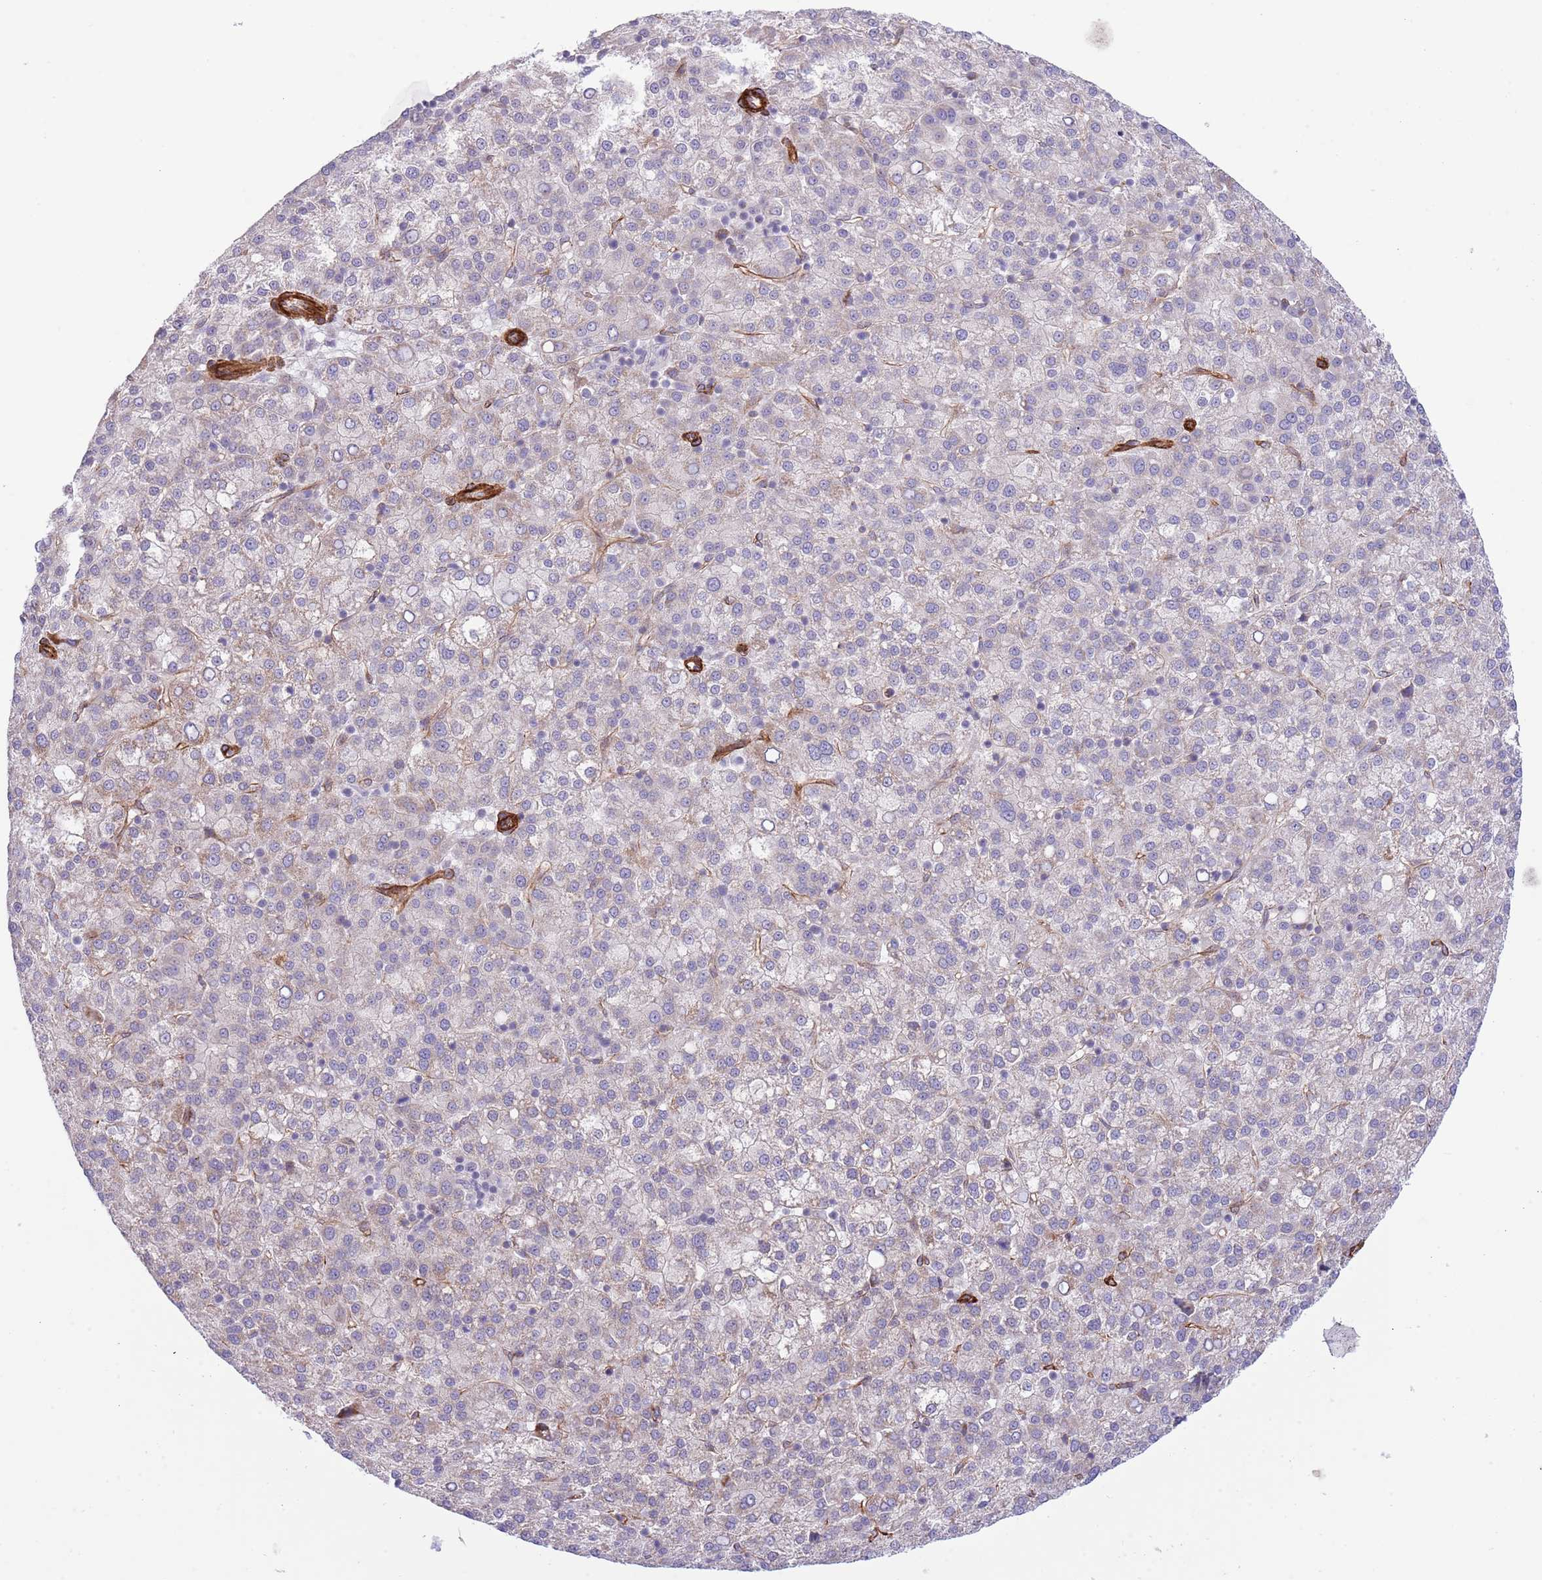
{"staining": {"intensity": "moderate", "quantity": "<25%", "location": "cytoplasmic/membranous"}, "tissue": "liver cancer", "cell_type": "Tumor cells", "image_type": "cancer", "snomed": [{"axis": "morphology", "description": "Carcinoma, Hepatocellular, NOS"}, {"axis": "topography", "description": "Liver"}], "caption": "Protein expression analysis of liver cancer shows moderate cytoplasmic/membranous positivity in approximately <25% of tumor cells.", "gene": "NEK3", "patient": {"sex": "female", "age": 58}}